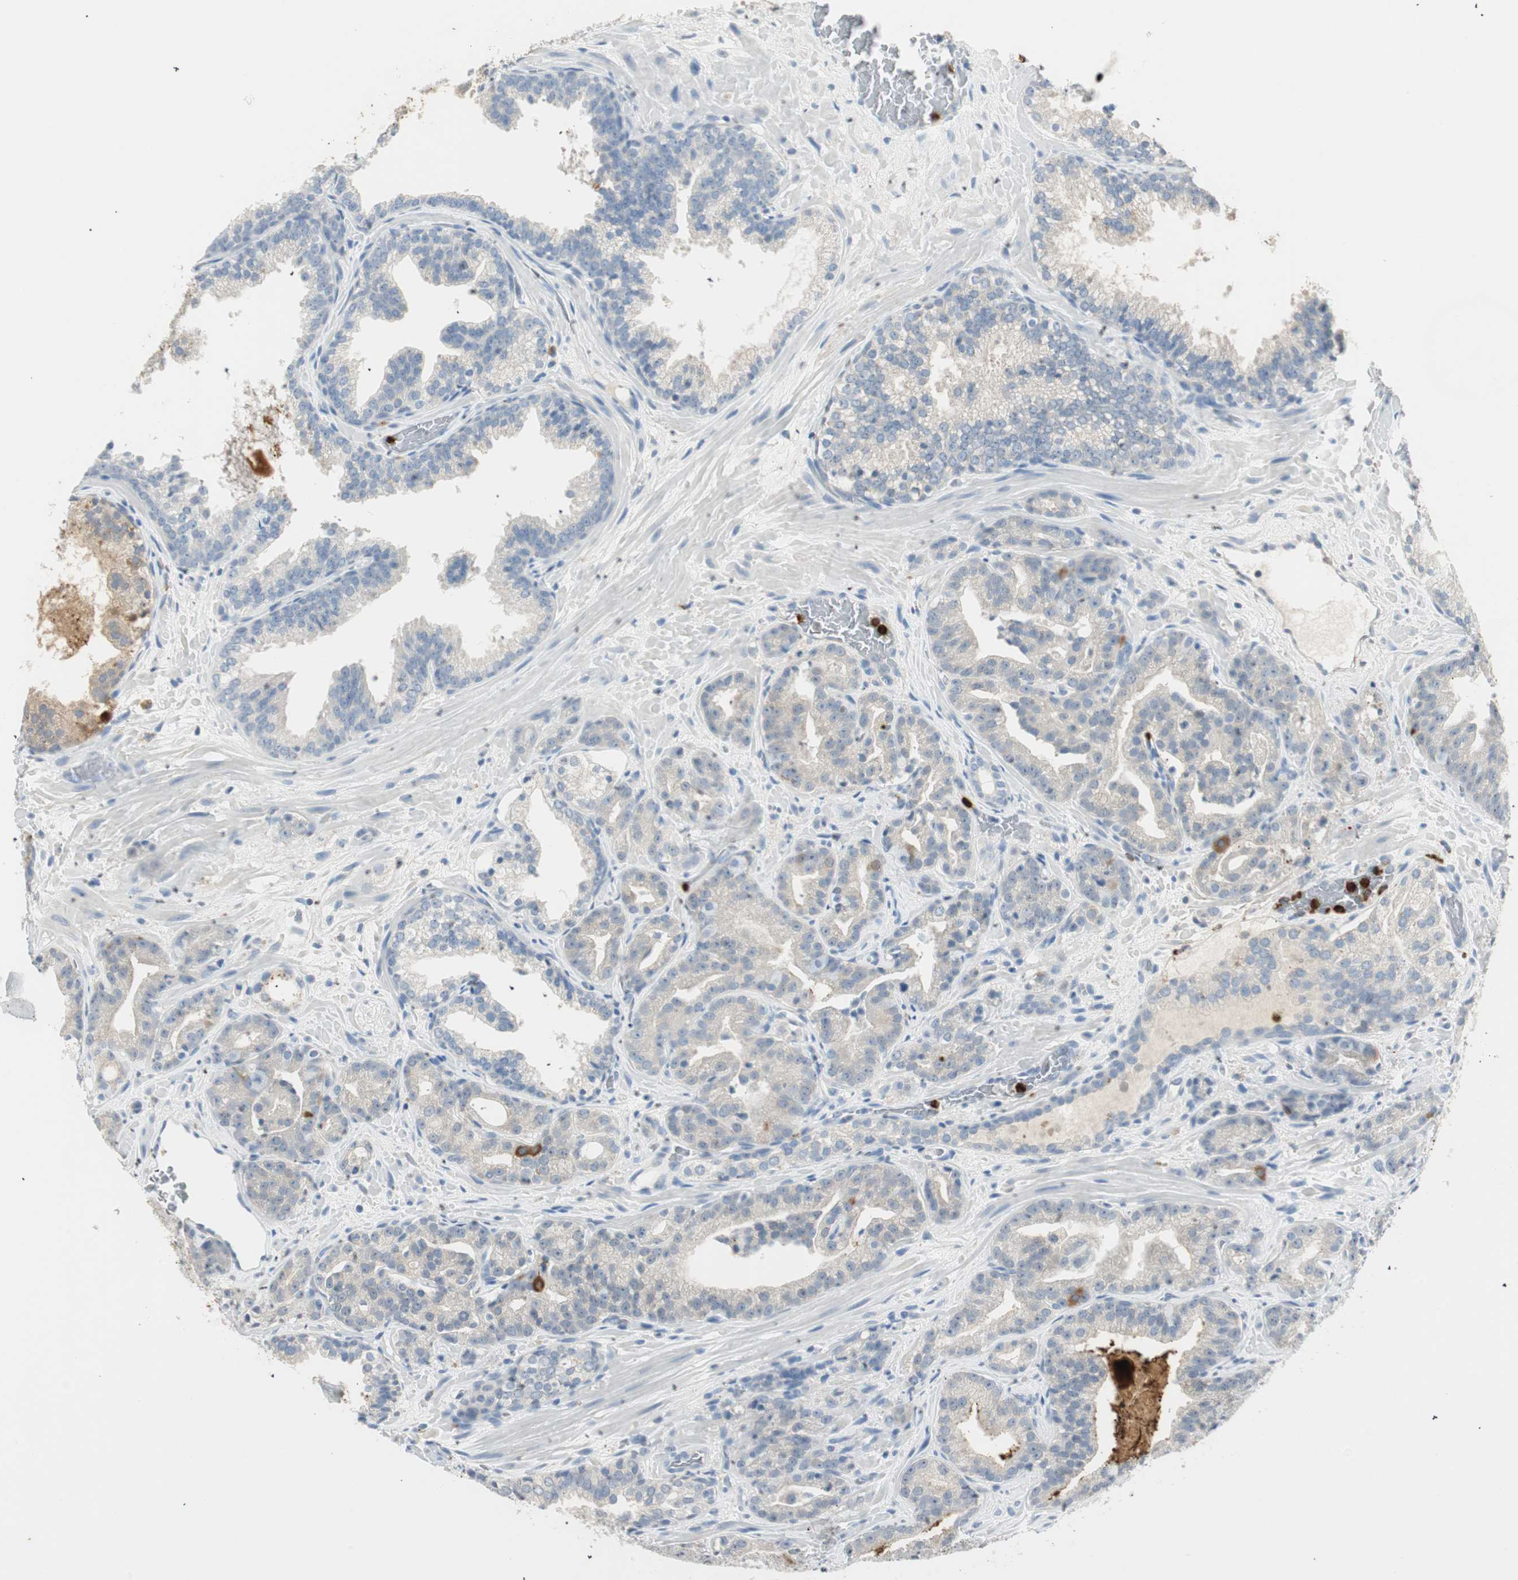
{"staining": {"intensity": "weak", "quantity": "25%-75%", "location": "cytoplasmic/membranous"}, "tissue": "prostate cancer", "cell_type": "Tumor cells", "image_type": "cancer", "snomed": [{"axis": "morphology", "description": "Adenocarcinoma, Low grade"}, {"axis": "topography", "description": "Prostate"}], "caption": "High-magnification brightfield microscopy of prostate adenocarcinoma (low-grade) stained with DAB (brown) and counterstained with hematoxylin (blue). tumor cells exhibit weak cytoplasmic/membranous expression is identified in about25%-75% of cells. Using DAB (3,3'-diaminobenzidine) (brown) and hematoxylin (blue) stains, captured at high magnification using brightfield microscopy.", "gene": "PRTN3", "patient": {"sex": "male", "age": 63}}